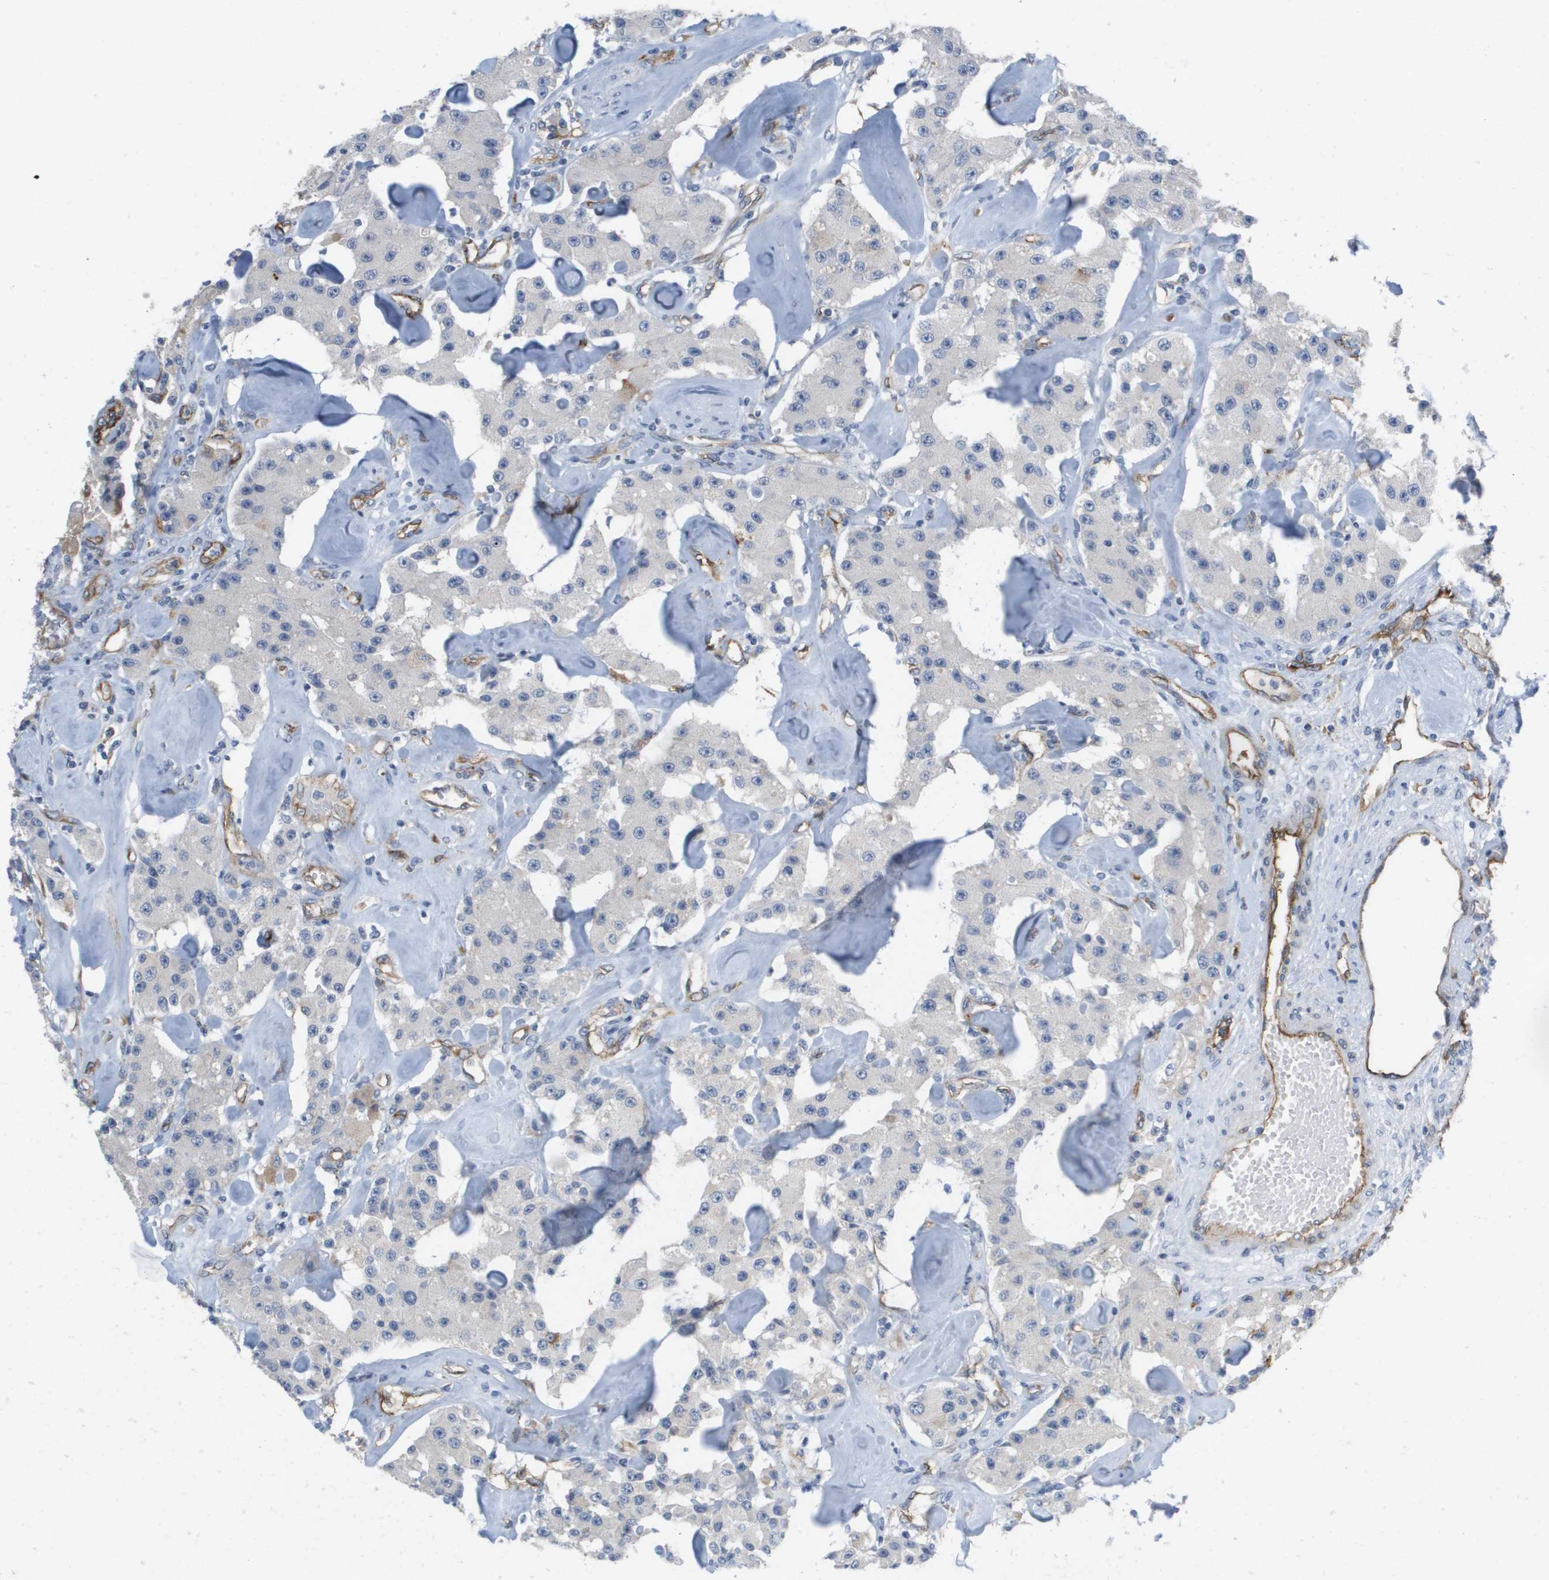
{"staining": {"intensity": "negative", "quantity": "none", "location": "none"}, "tissue": "carcinoid", "cell_type": "Tumor cells", "image_type": "cancer", "snomed": [{"axis": "morphology", "description": "Carcinoid, malignant, NOS"}, {"axis": "topography", "description": "Pancreas"}], "caption": "Immunohistochemistry (IHC) of human carcinoid exhibits no expression in tumor cells.", "gene": "ANGPT2", "patient": {"sex": "male", "age": 41}}